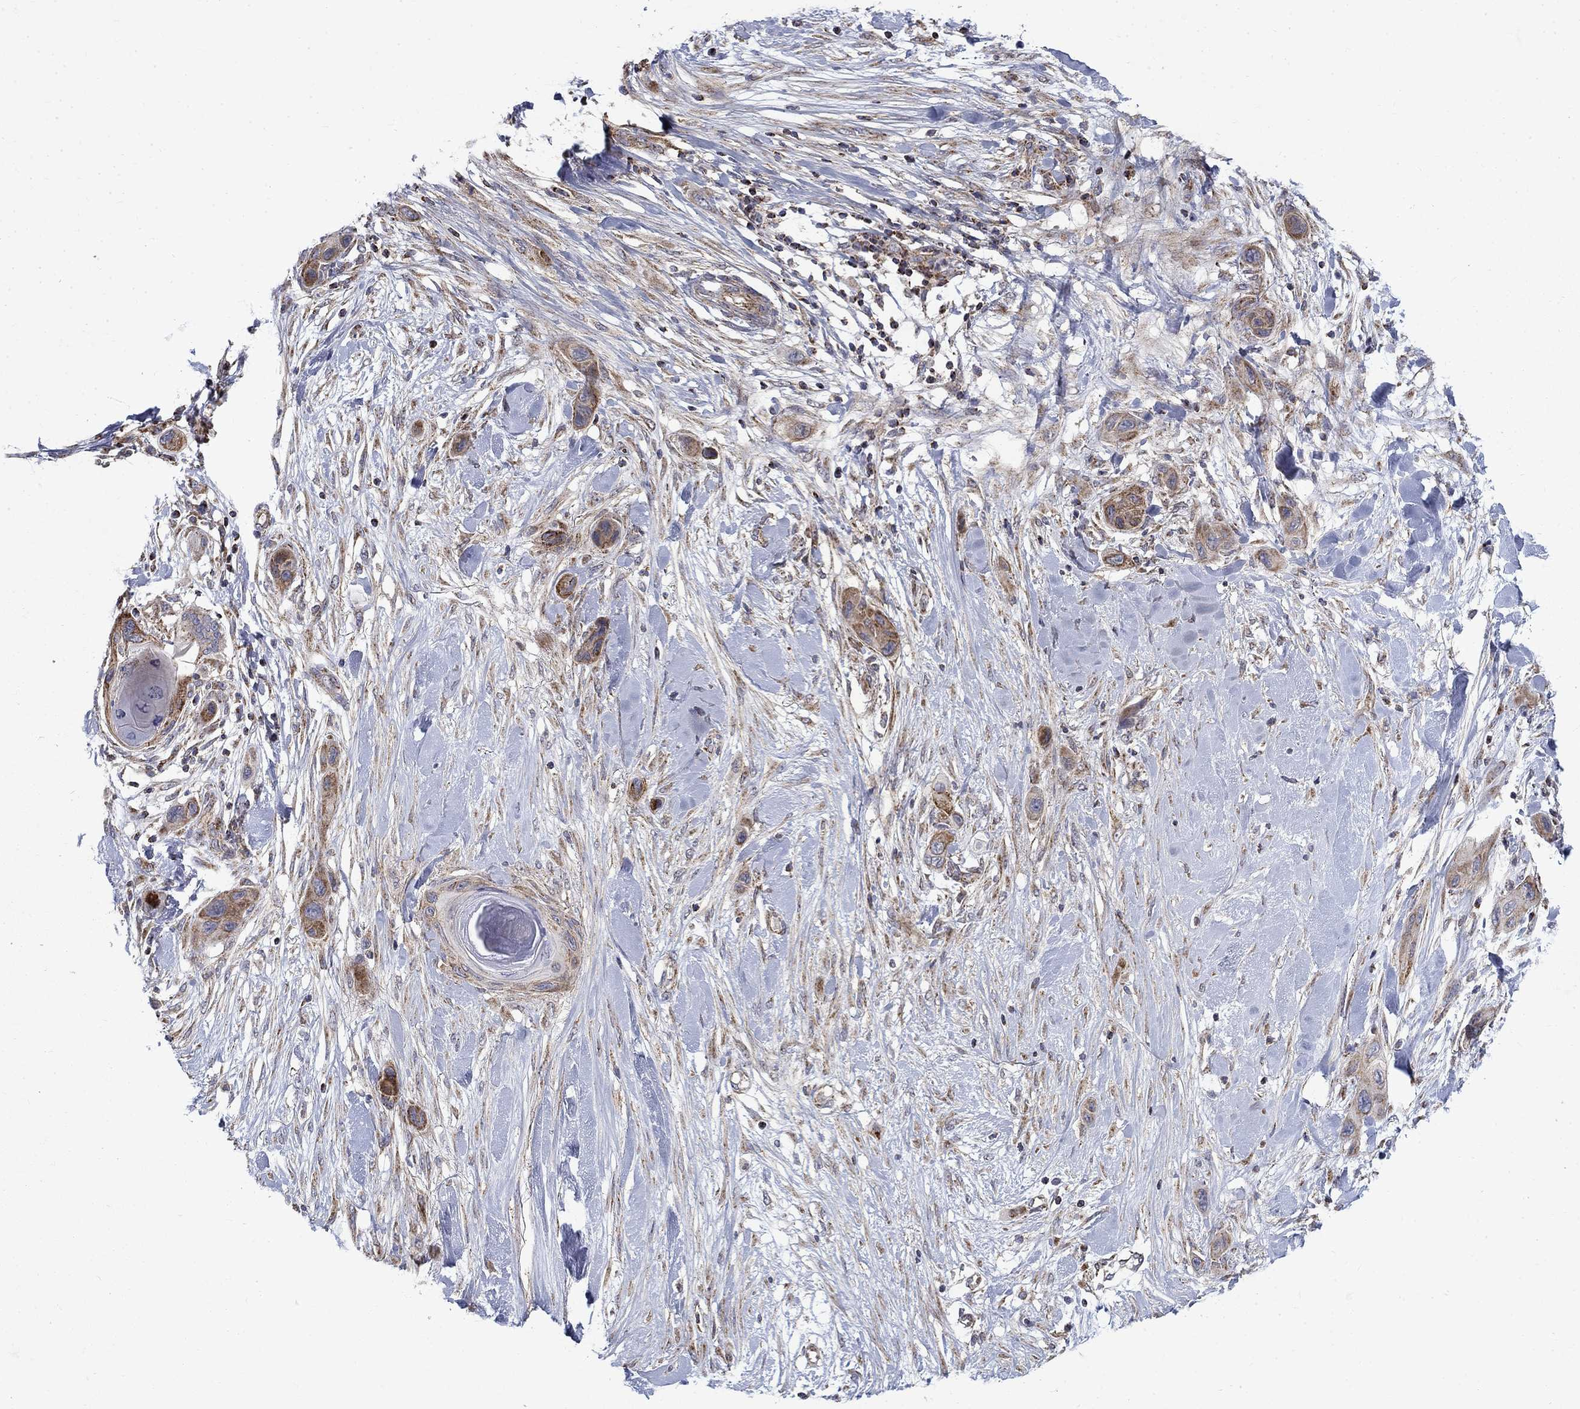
{"staining": {"intensity": "moderate", "quantity": ">75%", "location": "cytoplasmic/membranous"}, "tissue": "skin cancer", "cell_type": "Tumor cells", "image_type": "cancer", "snomed": [{"axis": "morphology", "description": "Squamous cell carcinoma, NOS"}, {"axis": "topography", "description": "Skin"}], "caption": "The immunohistochemical stain shows moderate cytoplasmic/membranous positivity in tumor cells of skin squamous cell carcinoma tissue. (DAB (3,3'-diaminobenzidine) IHC, brown staining for protein, blue staining for nuclei).", "gene": "PCBP3", "patient": {"sex": "male", "age": 79}}